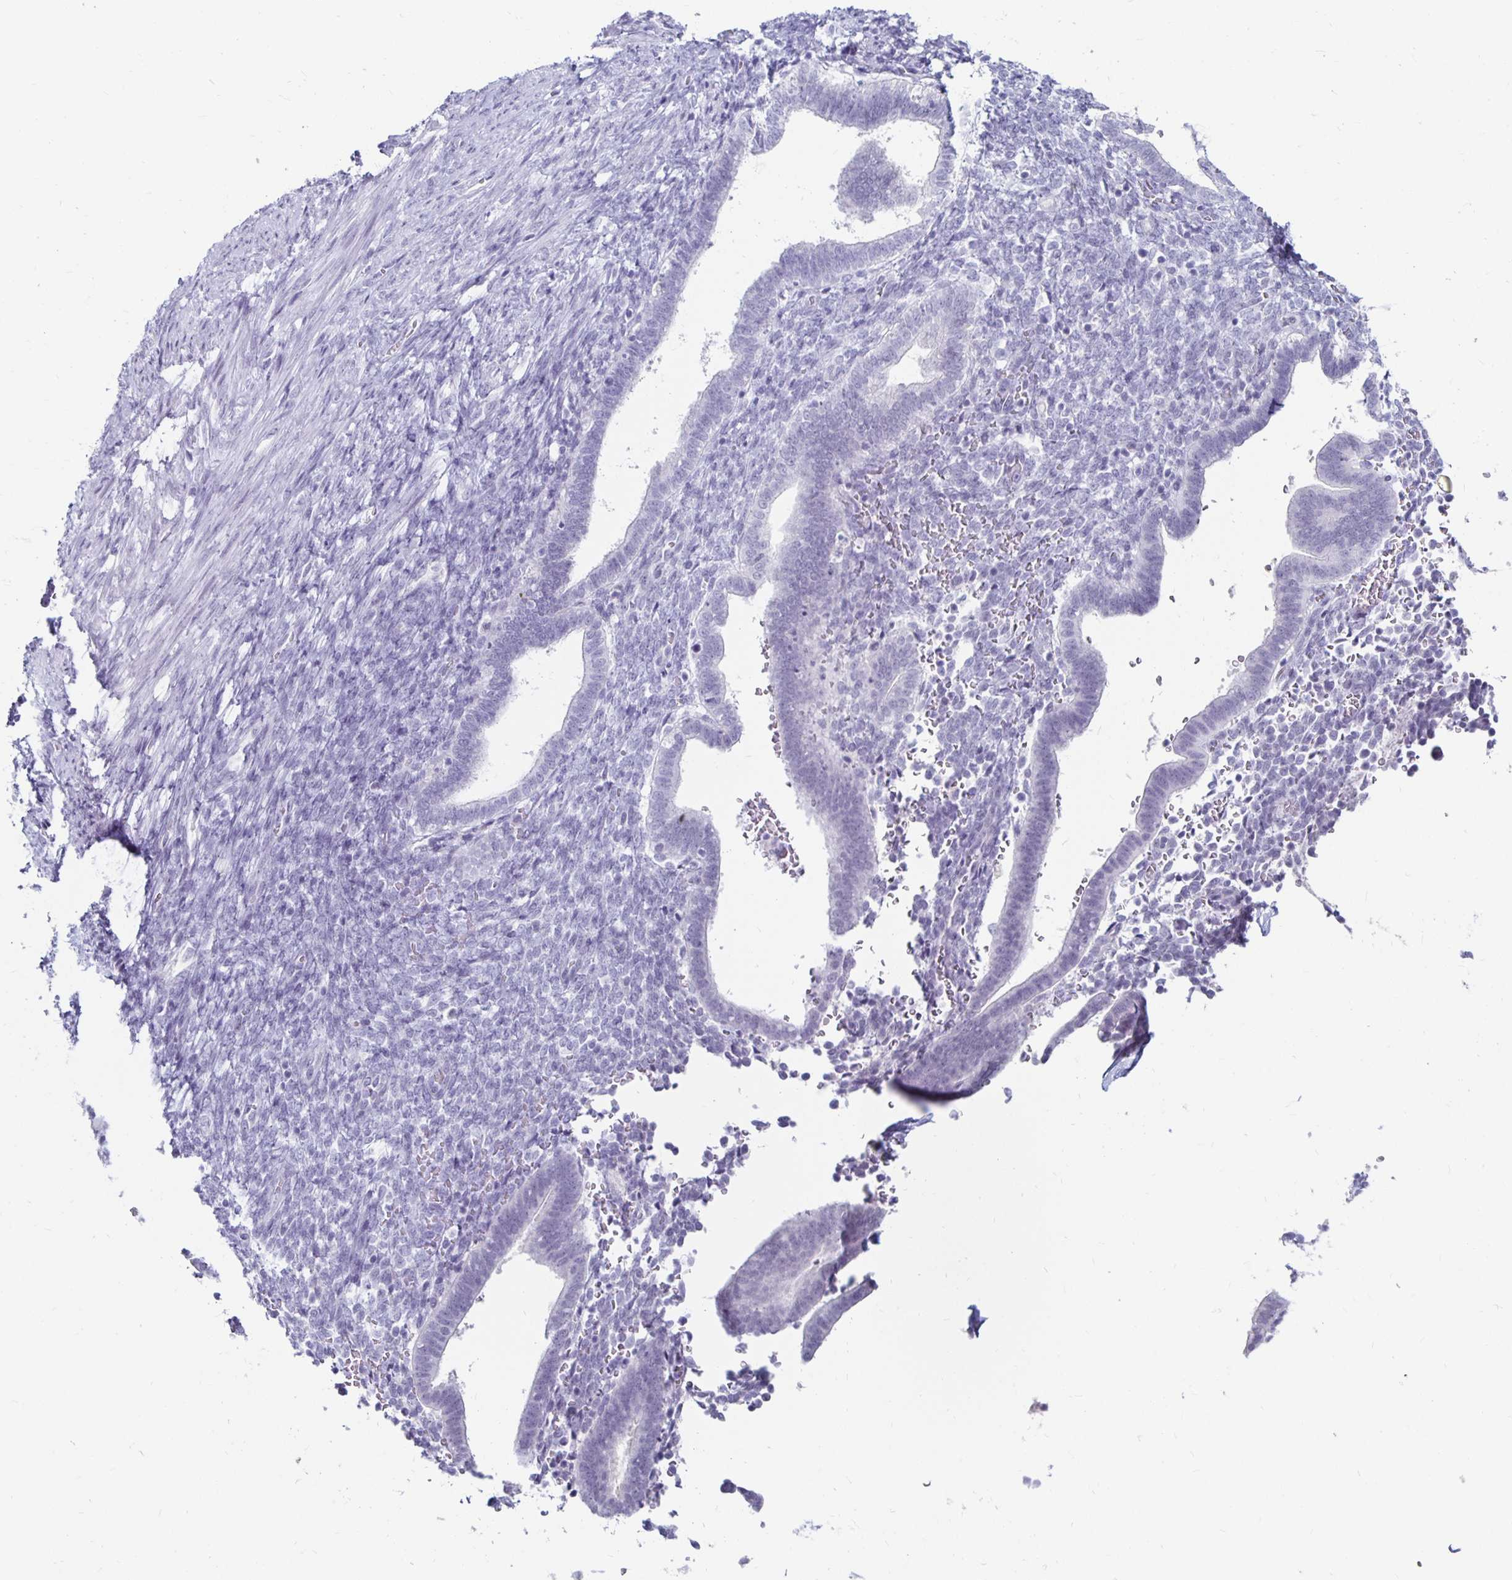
{"staining": {"intensity": "negative", "quantity": "none", "location": "none"}, "tissue": "endometrium", "cell_type": "Cells in endometrial stroma", "image_type": "normal", "snomed": [{"axis": "morphology", "description": "Normal tissue, NOS"}, {"axis": "topography", "description": "Endometrium"}], "caption": "A high-resolution photomicrograph shows immunohistochemistry staining of benign endometrium, which displays no significant positivity in cells in endometrial stroma. (DAB immunohistochemistry, high magnification).", "gene": "KCNQ2", "patient": {"sex": "female", "age": 34}}